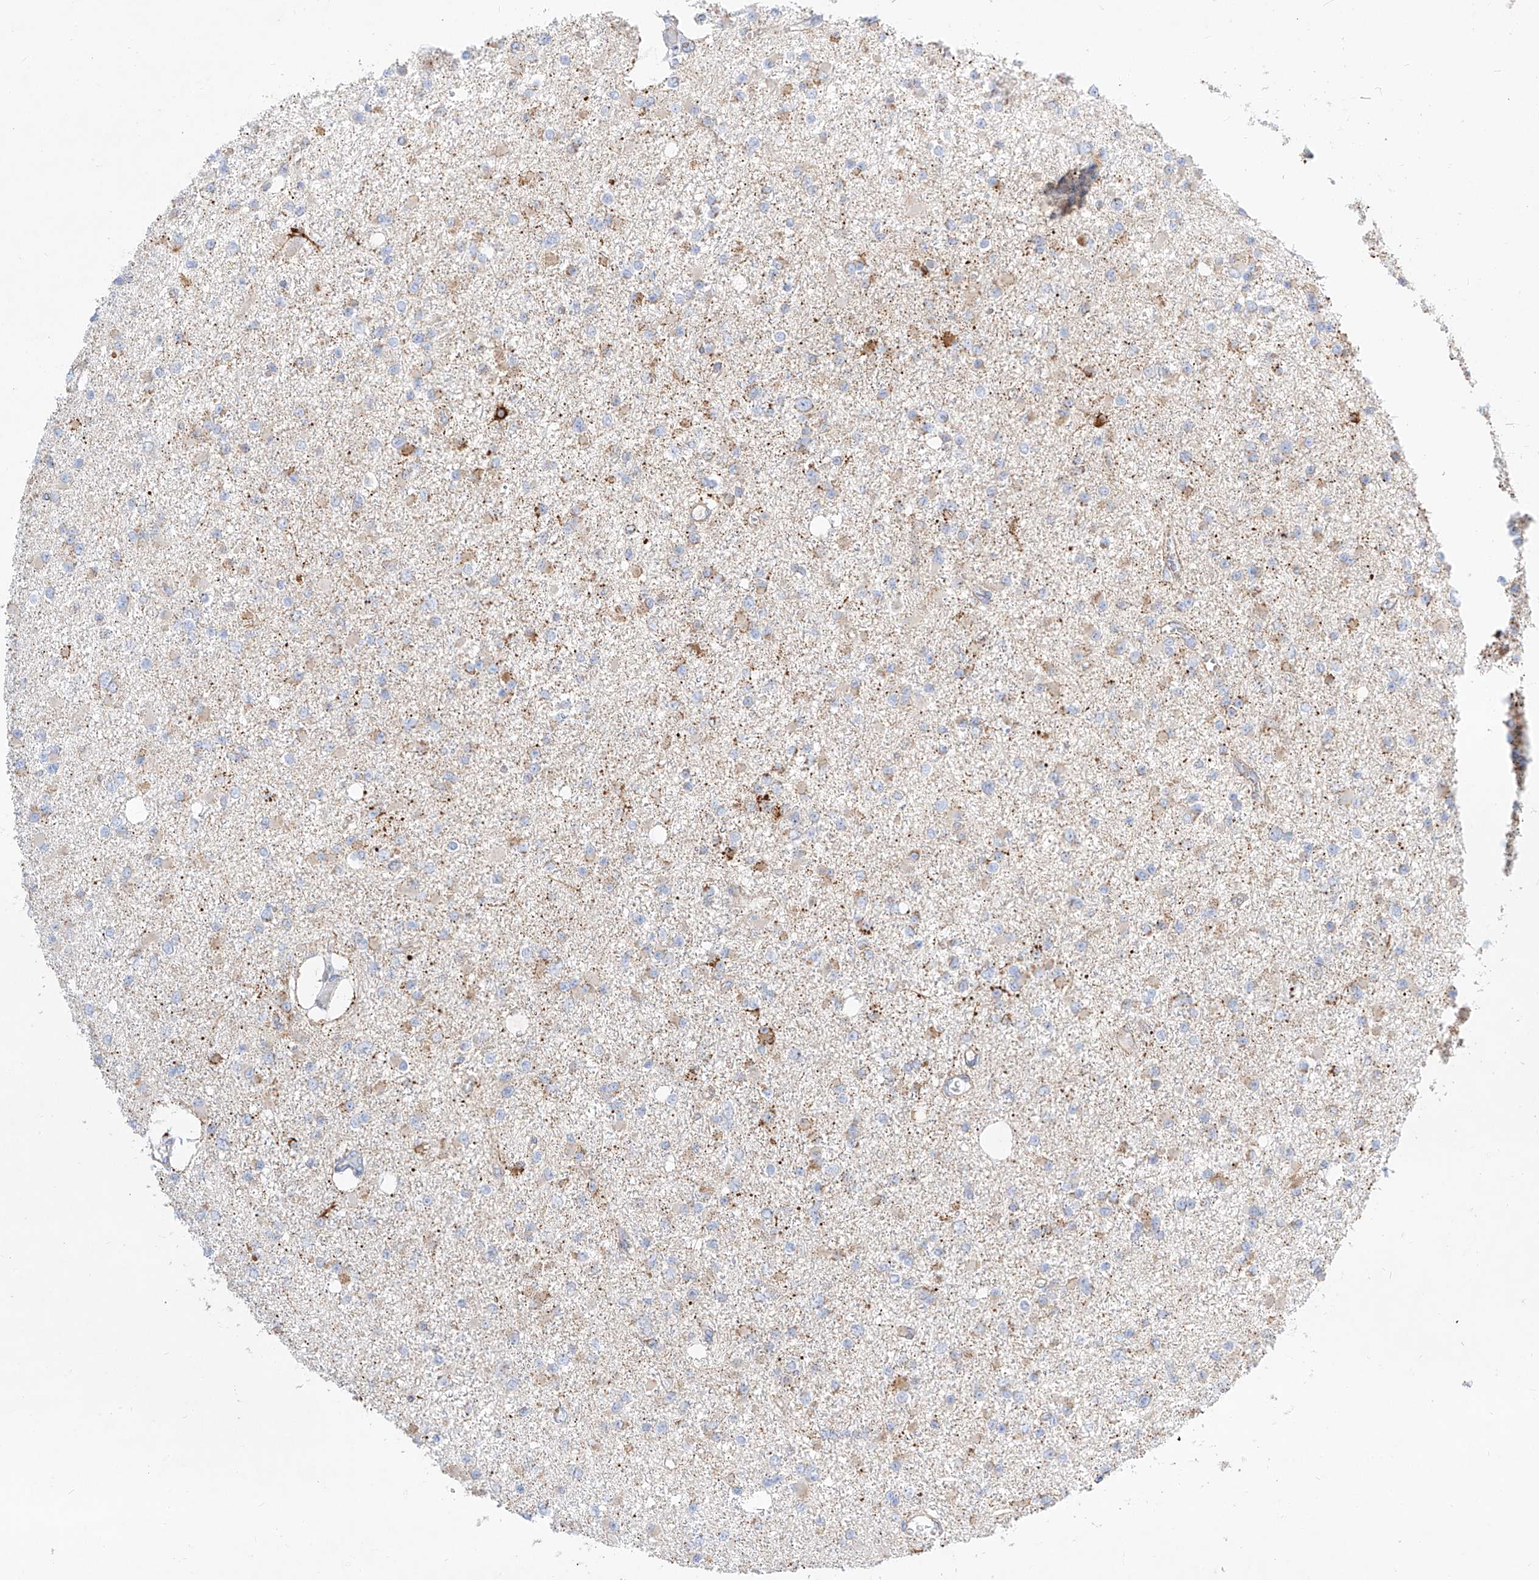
{"staining": {"intensity": "weak", "quantity": "<25%", "location": "cytoplasmic/membranous"}, "tissue": "glioma", "cell_type": "Tumor cells", "image_type": "cancer", "snomed": [{"axis": "morphology", "description": "Glioma, malignant, Low grade"}, {"axis": "topography", "description": "Brain"}], "caption": "This histopathology image is of glioma stained with immunohistochemistry (IHC) to label a protein in brown with the nuclei are counter-stained blue. There is no staining in tumor cells.", "gene": "CST9", "patient": {"sex": "female", "age": 22}}